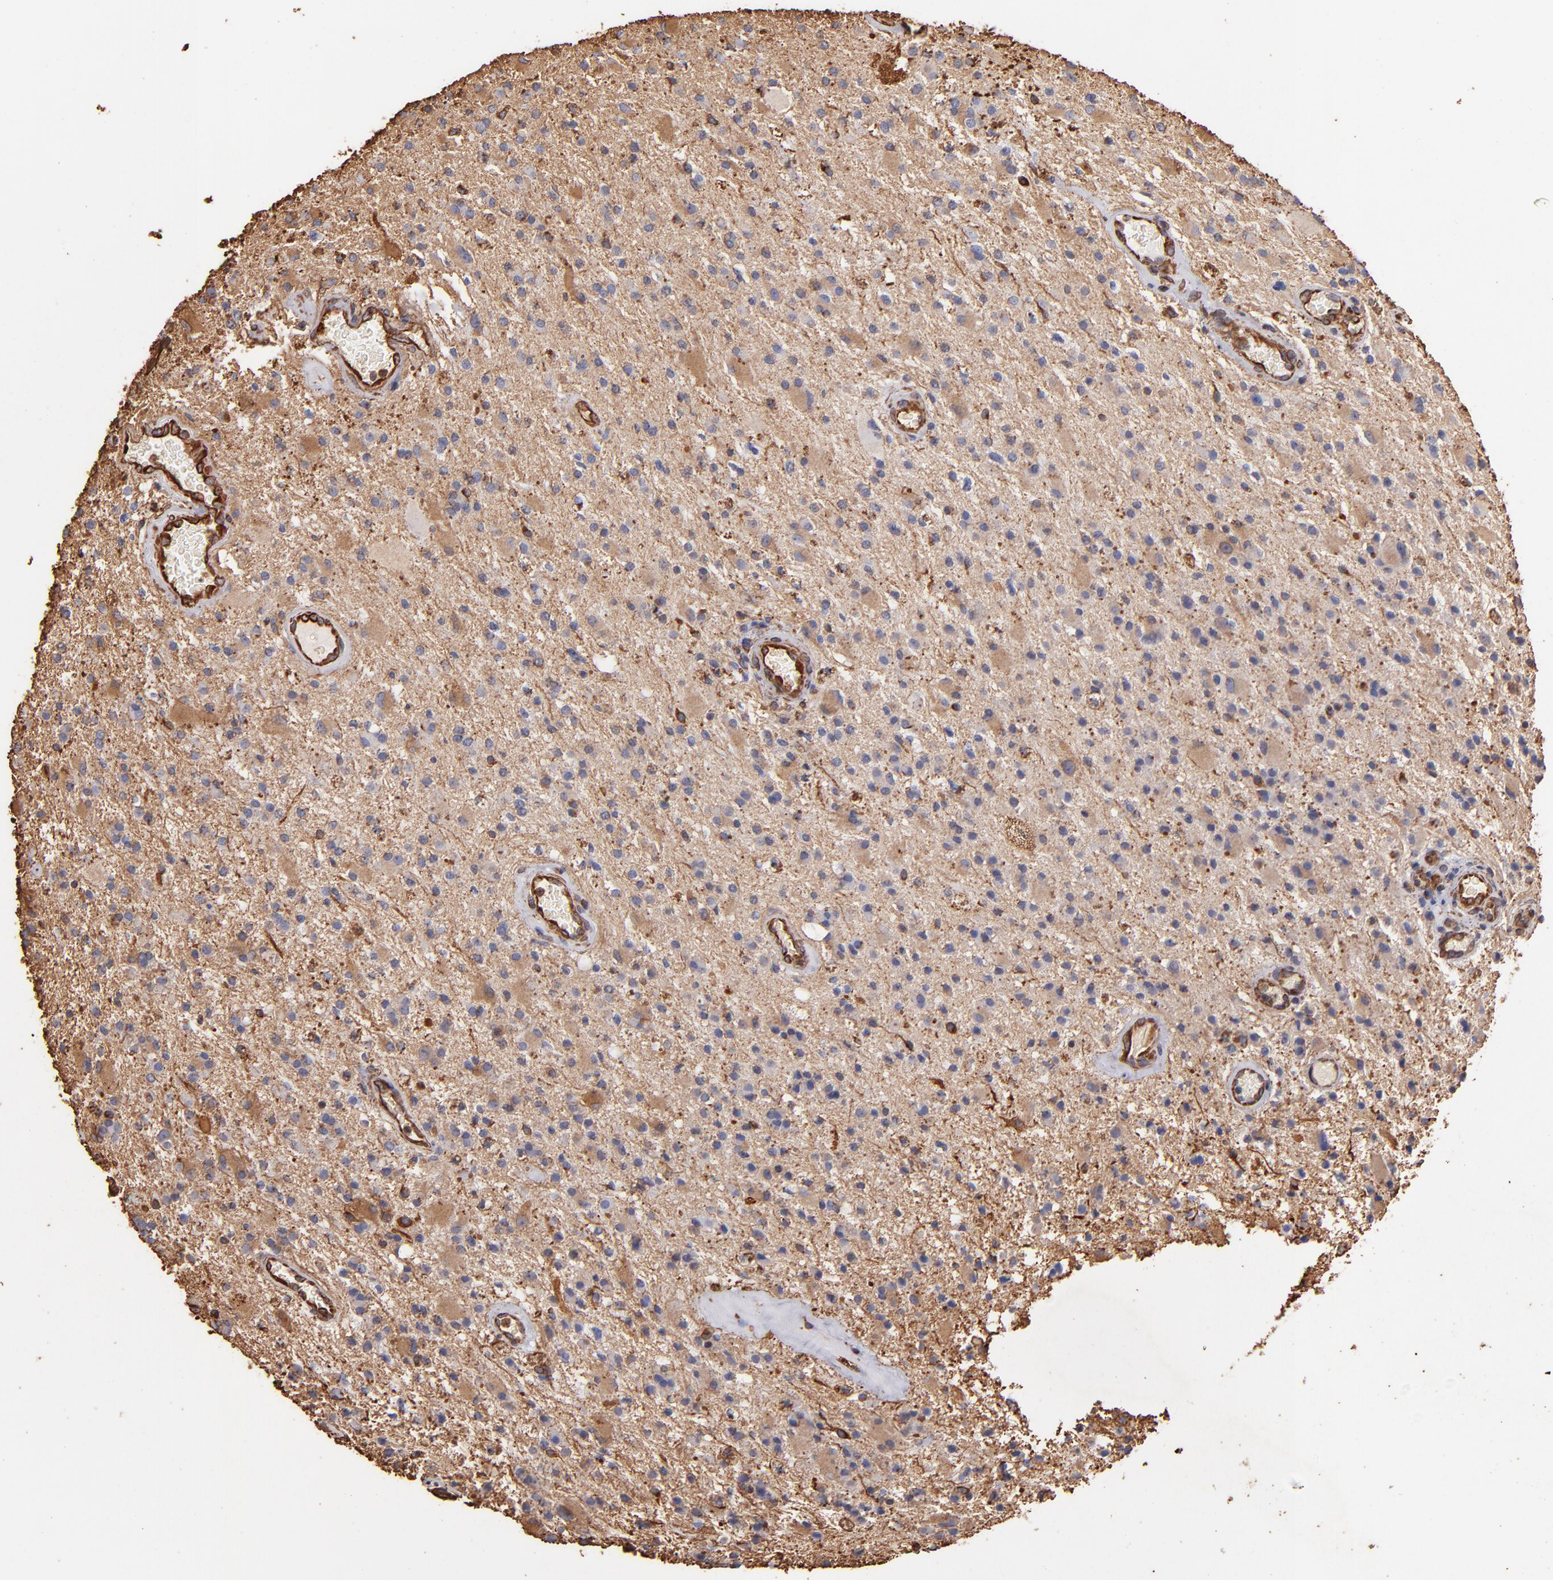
{"staining": {"intensity": "moderate", "quantity": "<25%", "location": "cytoplasmic/membranous"}, "tissue": "glioma", "cell_type": "Tumor cells", "image_type": "cancer", "snomed": [{"axis": "morphology", "description": "Glioma, malignant, Low grade"}, {"axis": "topography", "description": "Brain"}], "caption": "Low-grade glioma (malignant) tissue shows moderate cytoplasmic/membranous positivity in approximately <25% of tumor cells (DAB IHC, brown staining for protein, blue staining for nuclei).", "gene": "VIM", "patient": {"sex": "male", "age": 58}}